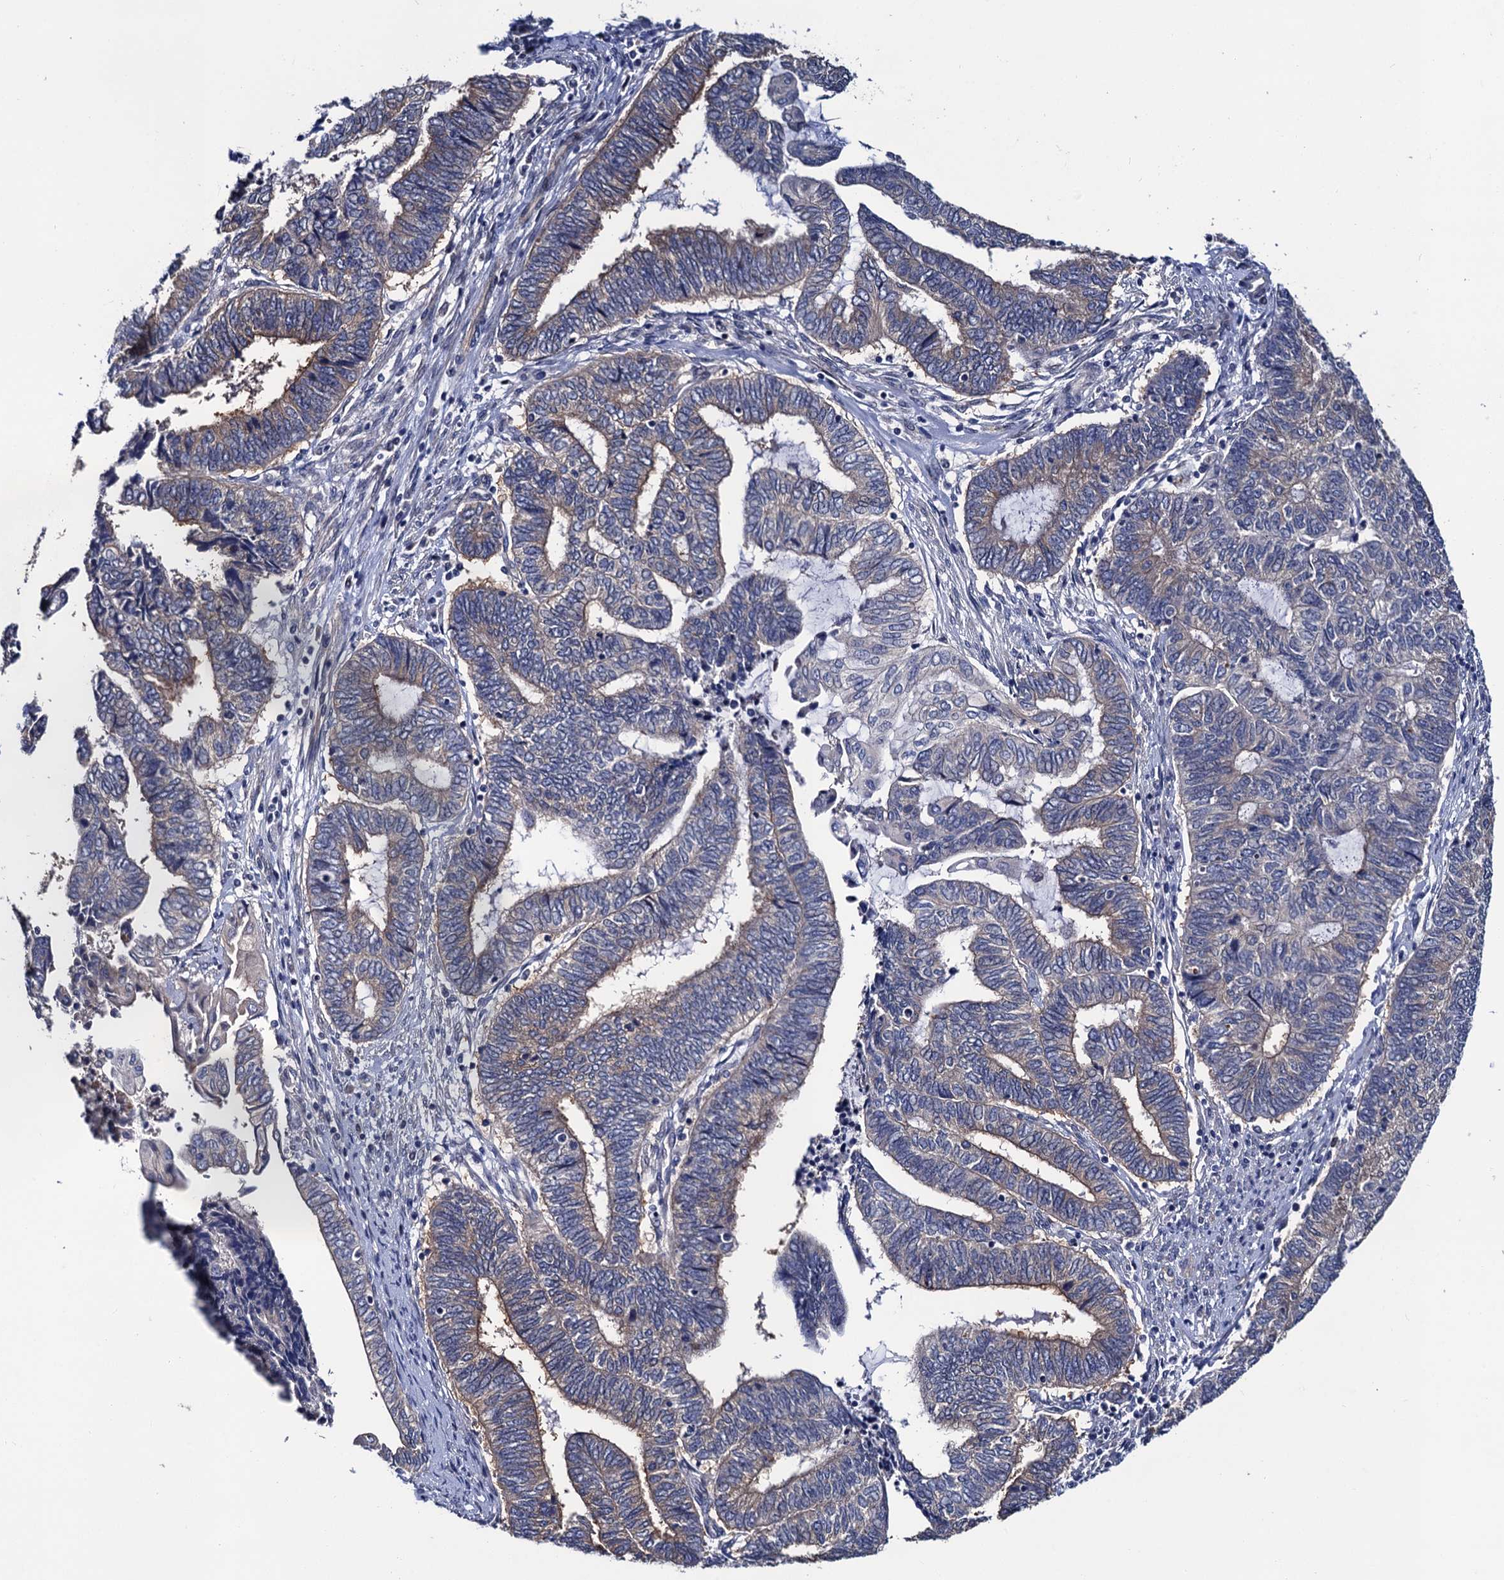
{"staining": {"intensity": "negative", "quantity": "none", "location": "none"}, "tissue": "endometrial cancer", "cell_type": "Tumor cells", "image_type": "cancer", "snomed": [{"axis": "morphology", "description": "Adenocarcinoma, NOS"}, {"axis": "topography", "description": "Uterus"}, {"axis": "topography", "description": "Endometrium"}], "caption": "Immunohistochemical staining of human endometrial cancer reveals no significant expression in tumor cells.", "gene": "ZDHHC18", "patient": {"sex": "female", "age": 70}}